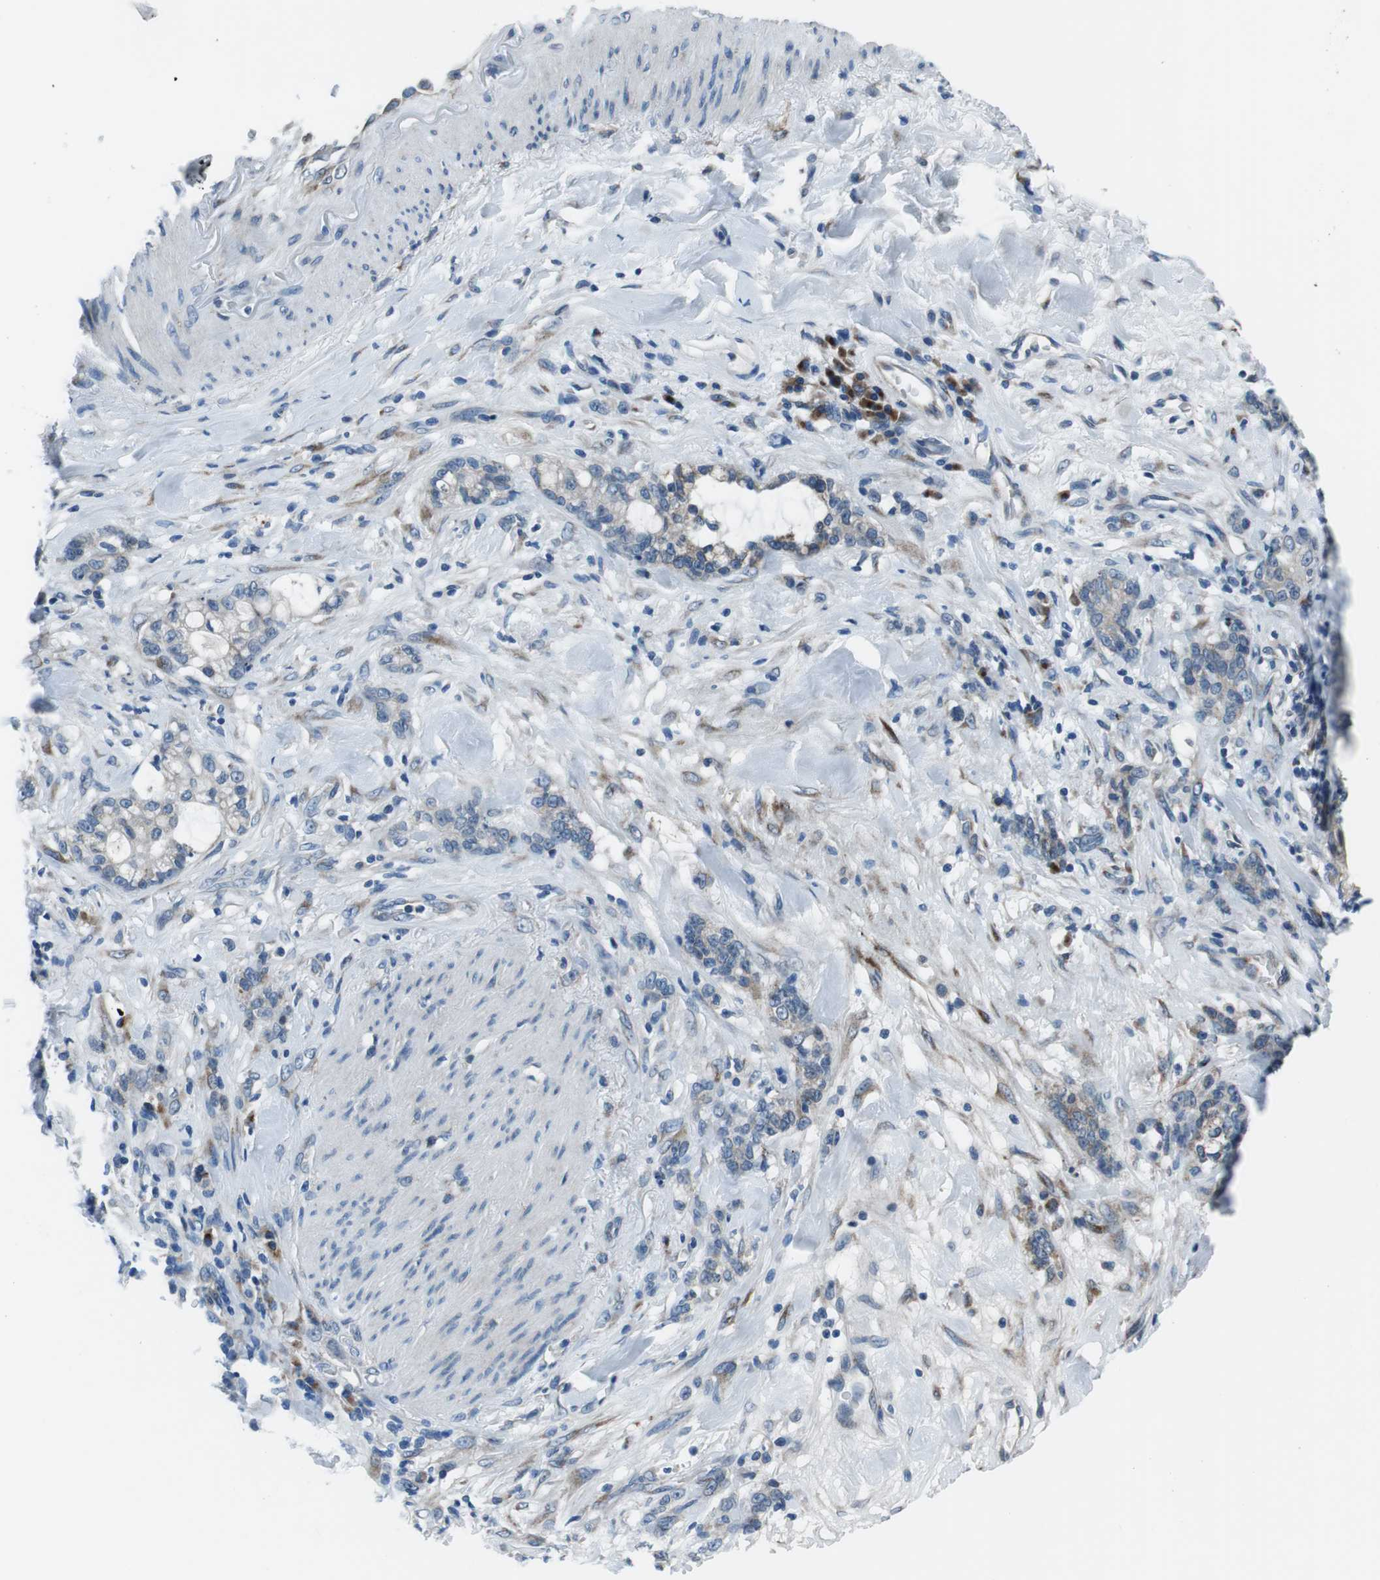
{"staining": {"intensity": "weak", "quantity": "<25%", "location": "cytoplasmic/membranous"}, "tissue": "stomach cancer", "cell_type": "Tumor cells", "image_type": "cancer", "snomed": [{"axis": "morphology", "description": "Adenocarcinoma, NOS"}, {"axis": "topography", "description": "Stomach, lower"}], "caption": "A high-resolution micrograph shows immunohistochemistry staining of stomach cancer (adenocarcinoma), which shows no significant expression in tumor cells. (DAB (3,3'-diaminobenzidine) immunohistochemistry, high magnification).", "gene": "NUCB2", "patient": {"sex": "male", "age": 88}}